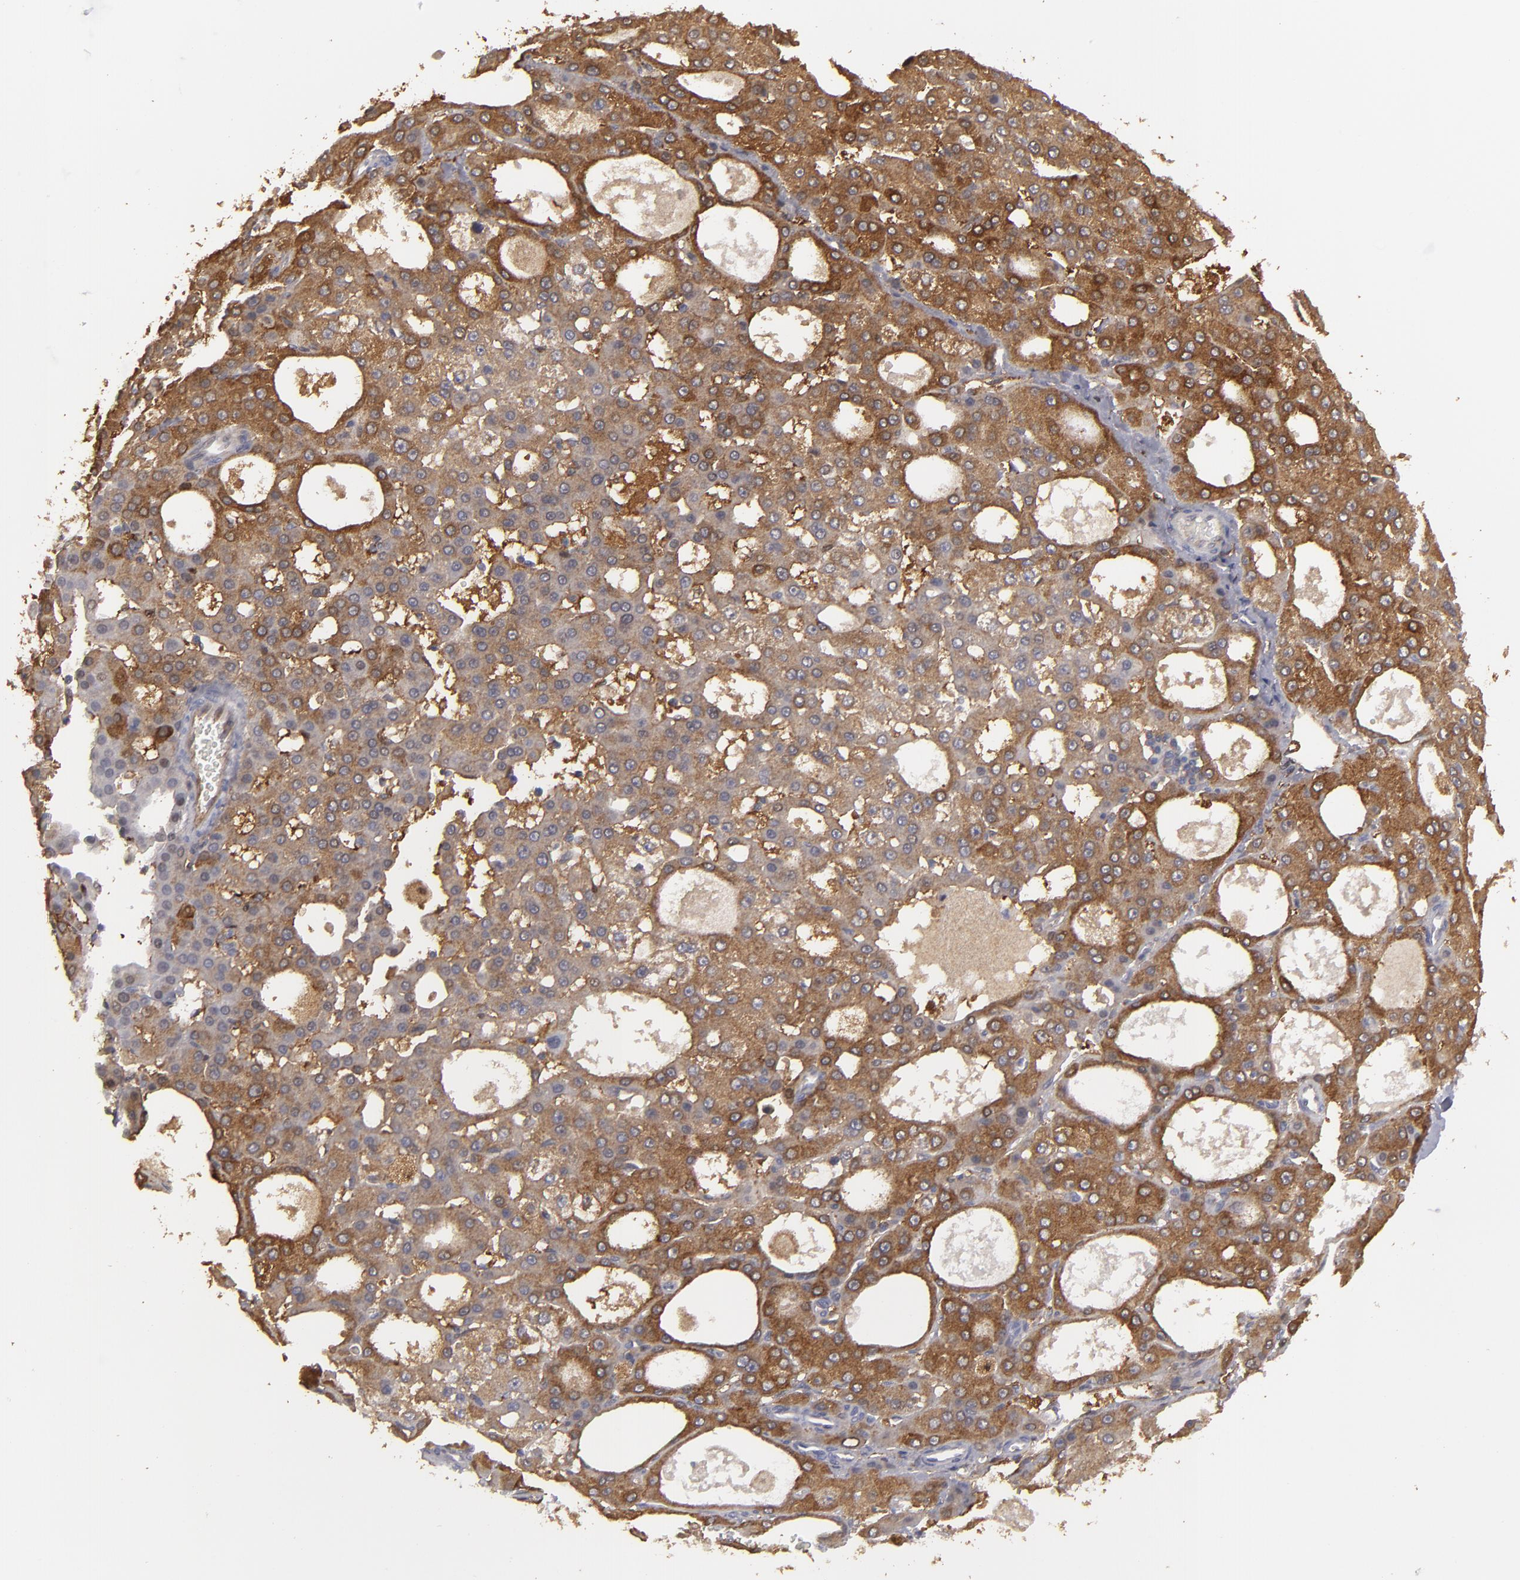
{"staining": {"intensity": "strong", "quantity": ">75%", "location": "cytoplasmic/membranous"}, "tissue": "liver cancer", "cell_type": "Tumor cells", "image_type": "cancer", "snomed": [{"axis": "morphology", "description": "Carcinoma, Hepatocellular, NOS"}, {"axis": "topography", "description": "Liver"}], "caption": "Immunohistochemical staining of hepatocellular carcinoma (liver) reveals strong cytoplasmic/membranous protein staining in approximately >75% of tumor cells.", "gene": "SEMA3G", "patient": {"sex": "male", "age": 47}}